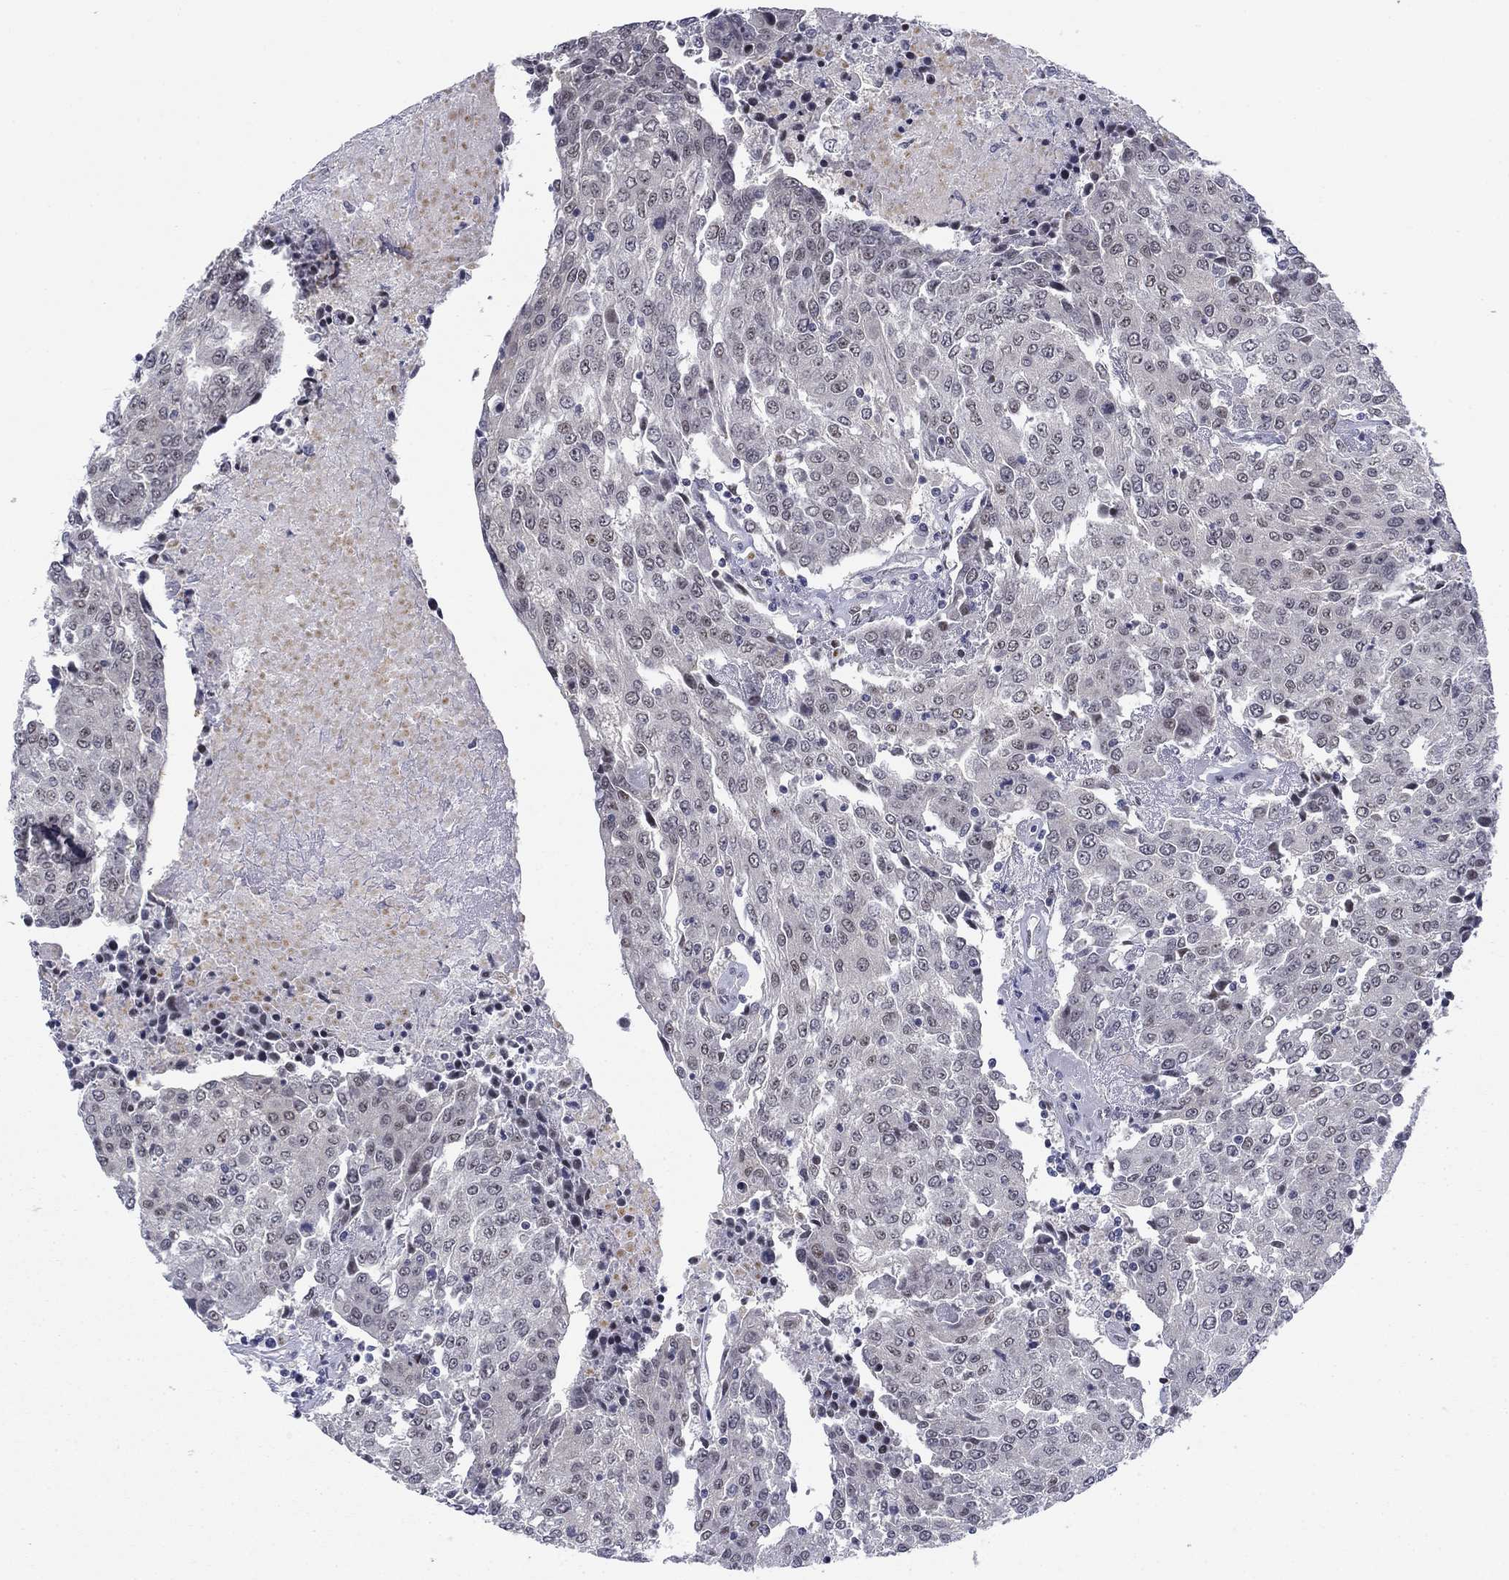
{"staining": {"intensity": "negative", "quantity": "none", "location": "none"}, "tissue": "urothelial cancer", "cell_type": "Tumor cells", "image_type": "cancer", "snomed": [{"axis": "morphology", "description": "Urothelial carcinoma, High grade"}, {"axis": "topography", "description": "Urinary bladder"}], "caption": "Protein analysis of urothelial carcinoma (high-grade) shows no significant expression in tumor cells.", "gene": "TIGD4", "patient": {"sex": "female", "age": 85}}